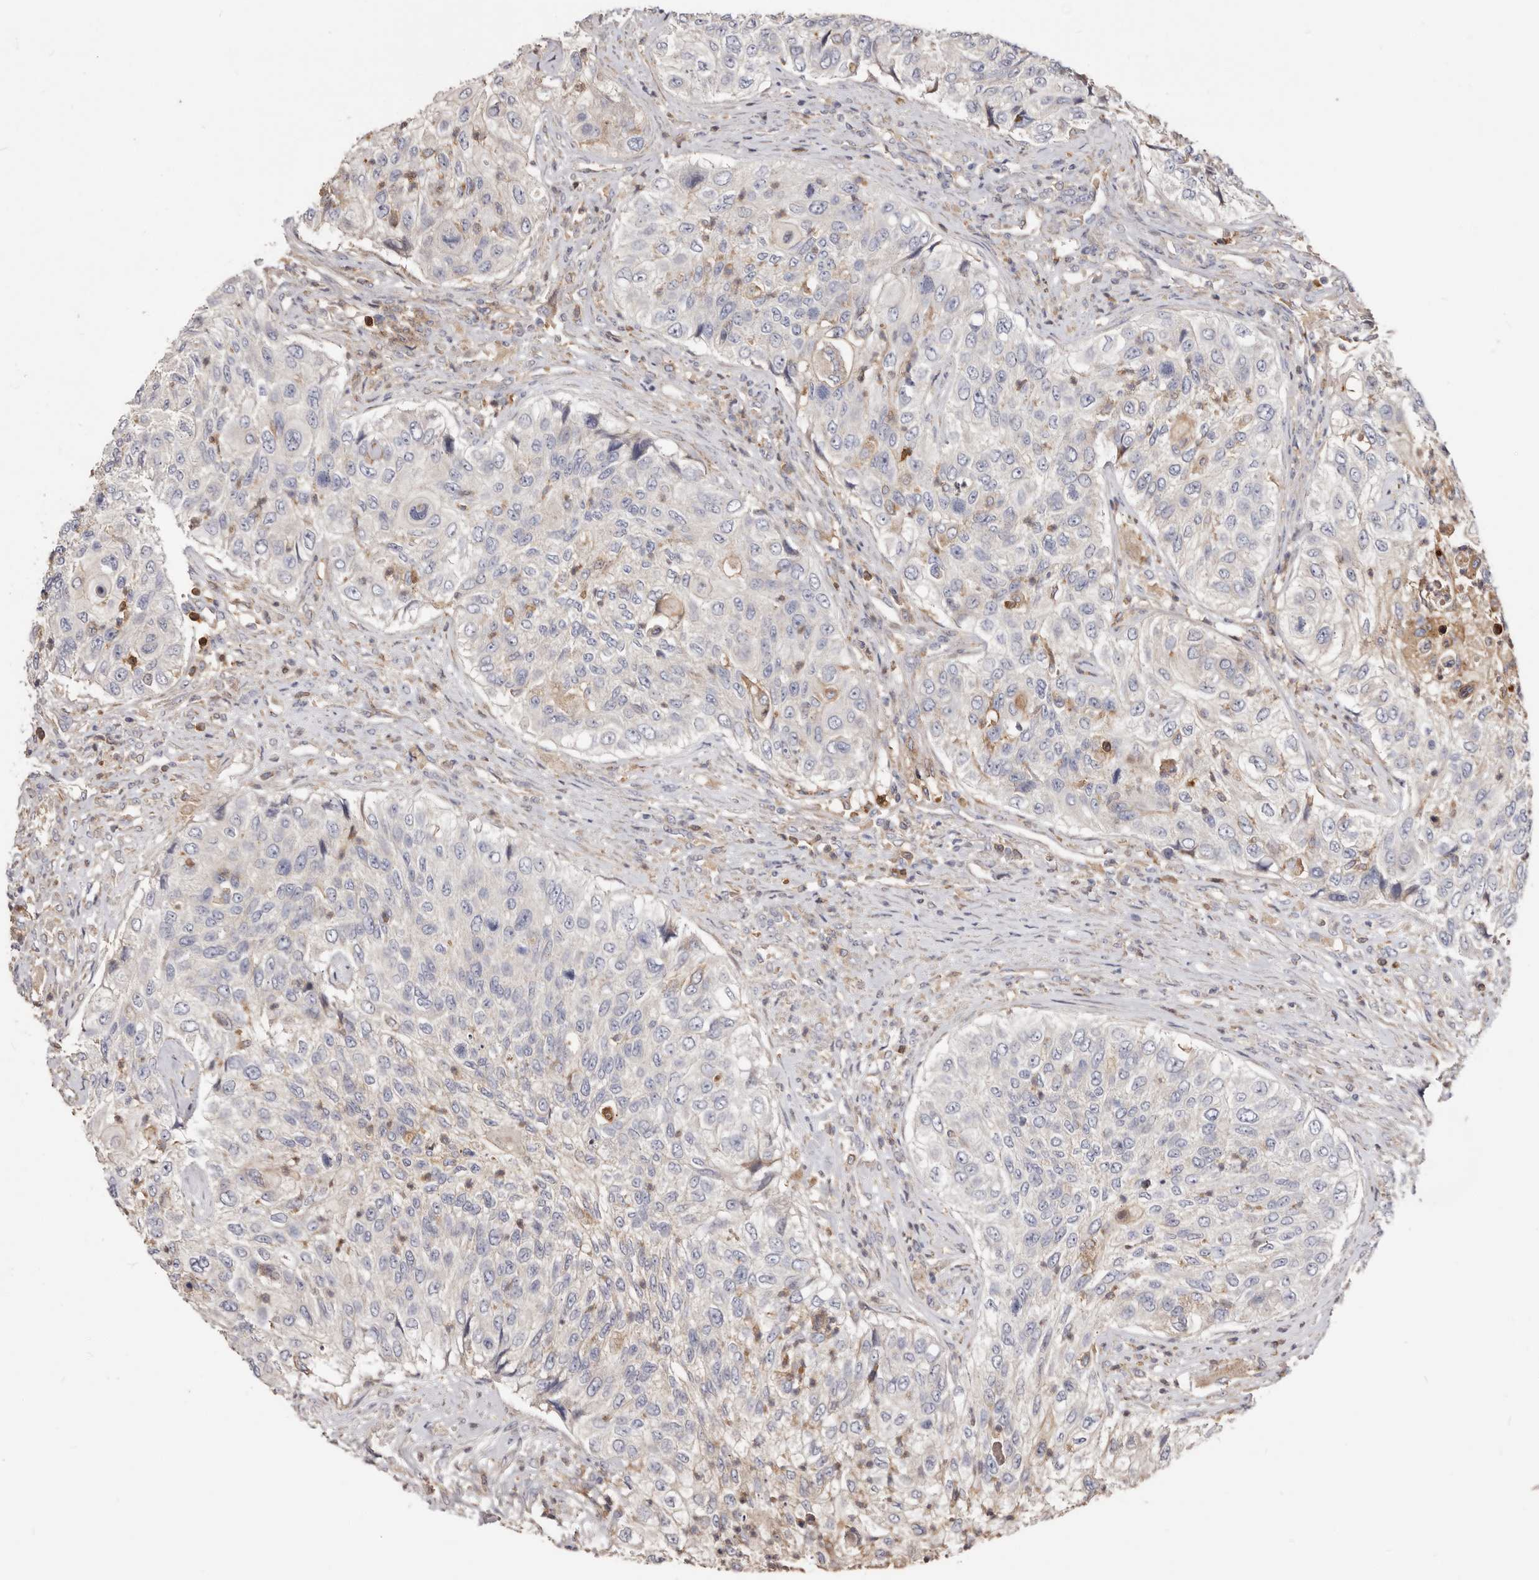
{"staining": {"intensity": "weak", "quantity": "<25%", "location": "cytoplasmic/membranous"}, "tissue": "urothelial cancer", "cell_type": "Tumor cells", "image_type": "cancer", "snomed": [{"axis": "morphology", "description": "Urothelial carcinoma, High grade"}, {"axis": "topography", "description": "Urinary bladder"}], "caption": "Photomicrograph shows no significant protein expression in tumor cells of urothelial carcinoma (high-grade).", "gene": "LRRC25", "patient": {"sex": "female", "age": 60}}